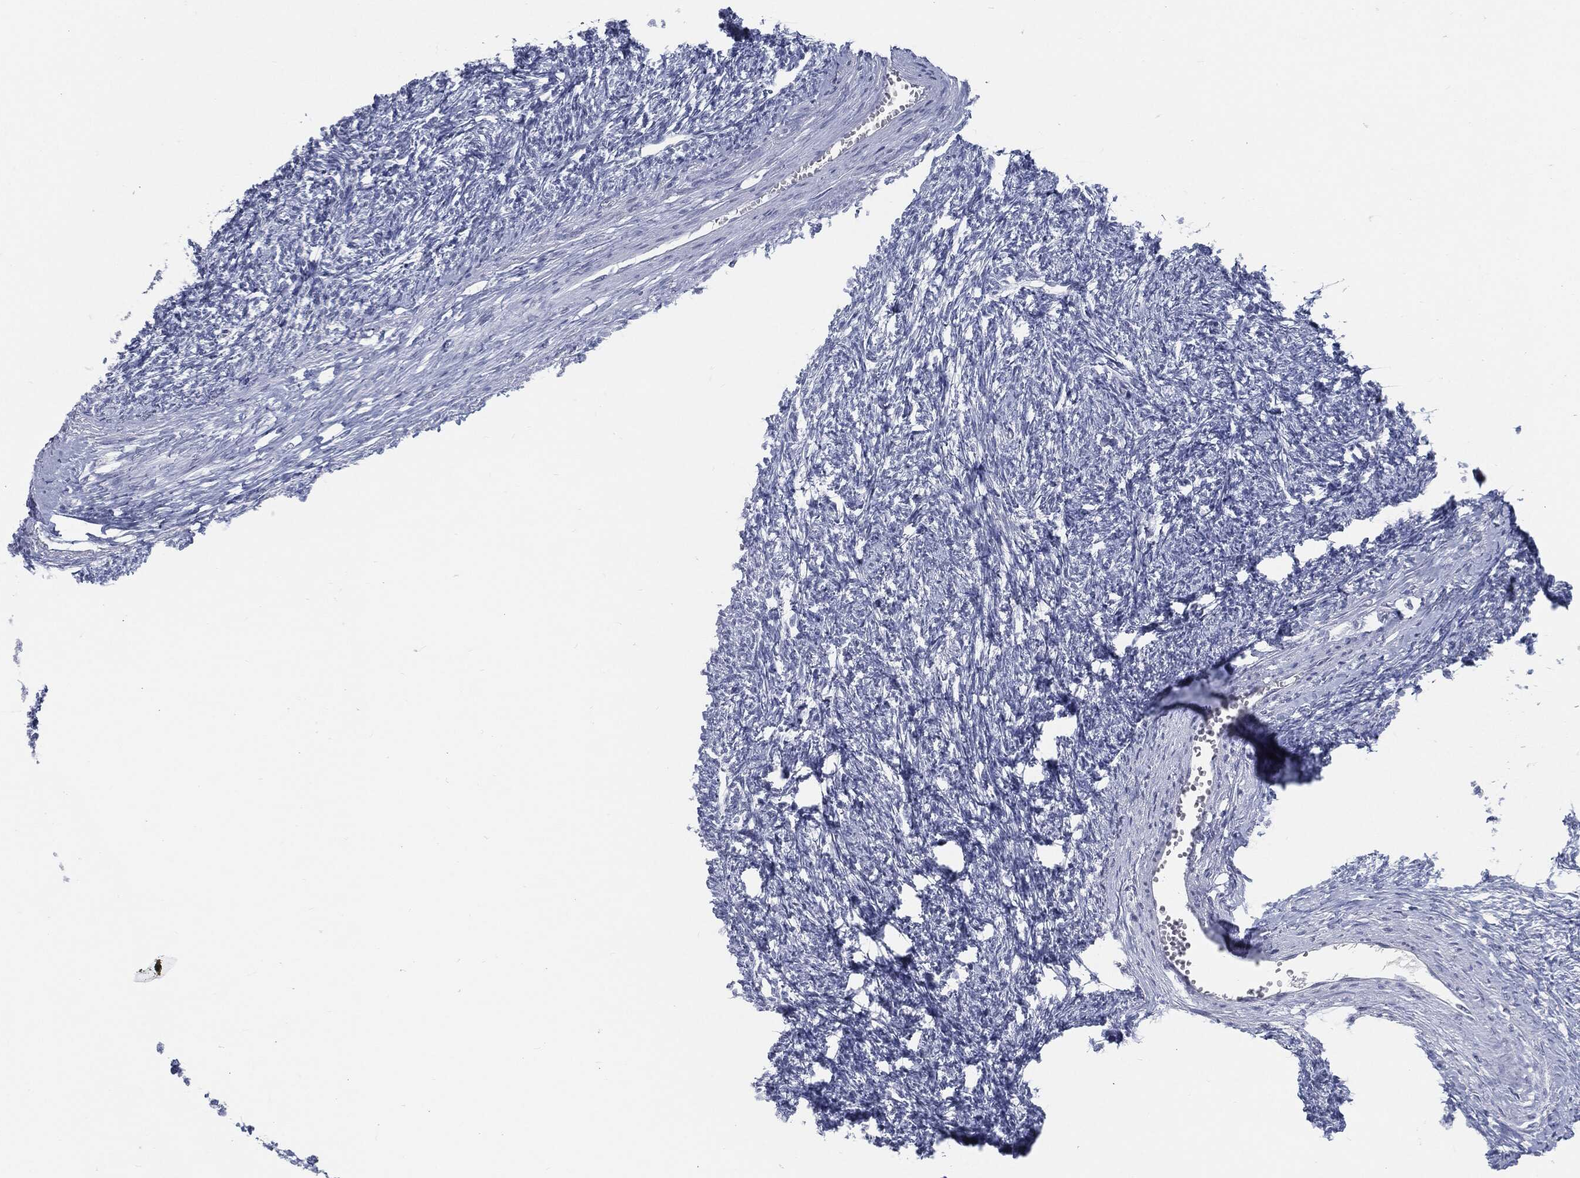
{"staining": {"intensity": "weak", "quantity": "25%-75%", "location": "nuclear"}, "tissue": "ovary", "cell_type": "Follicle cells", "image_type": "normal", "snomed": [{"axis": "morphology", "description": "Normal tissue, NOS"}, {"axis": "topography", "description": "Fallopian tube"}, {"axis": "topography", "description": "Ovary"}], "caption": "Ovary was stained to show a protein in brown. There is low levels of weak nuclear expression in approximately 25%-75% of follicle cells. Ihc stains the protein of interest in brown and the nuclei are stained blue.", "gene": "PROM1", "patient": {"sex": "female", "age": 33}}